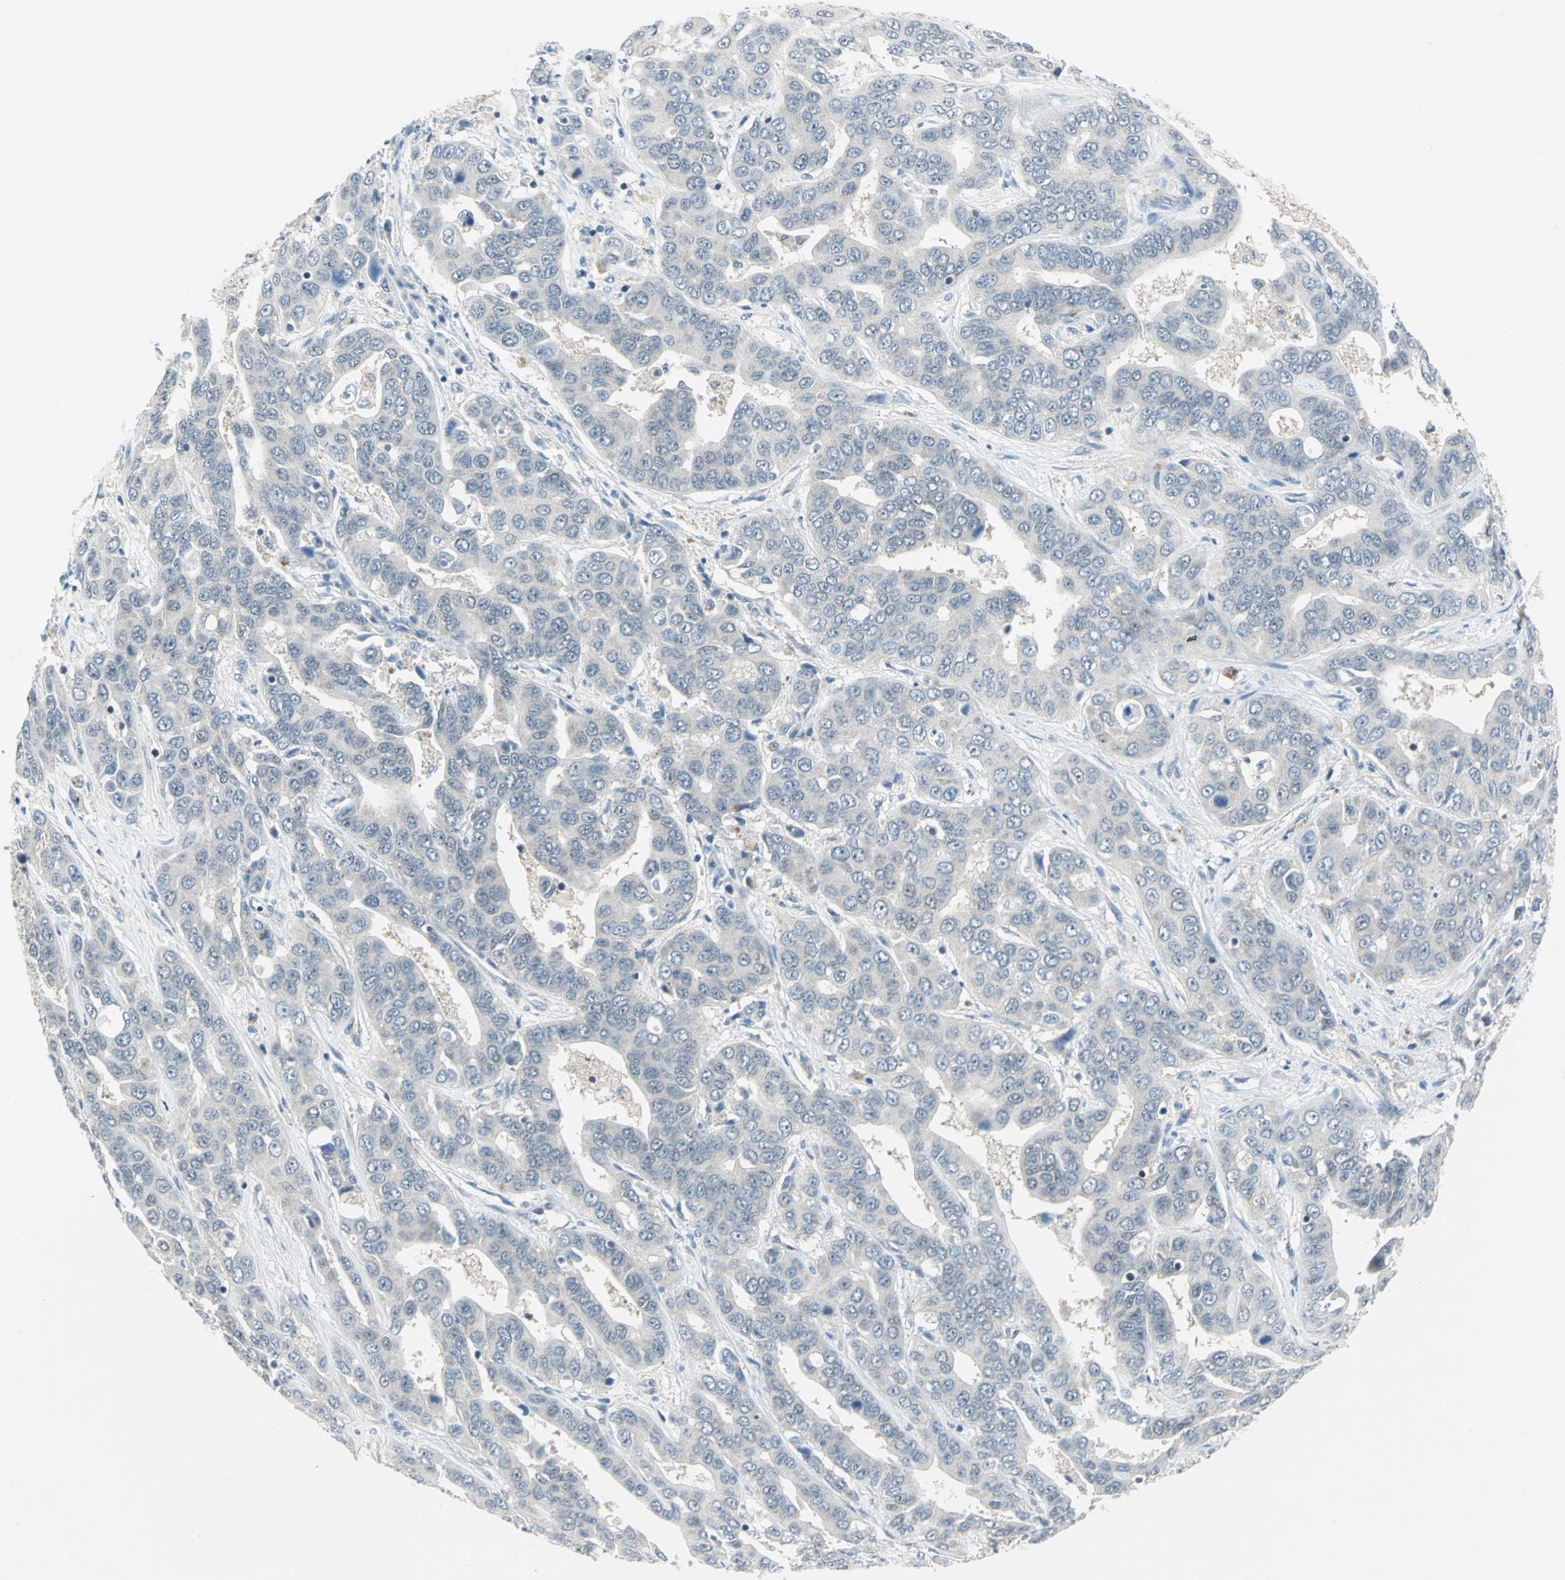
{"staining": {"intensity": "negative", "quantity": "none", "location": "none"}, "tissue": "liver cancer", "cell_type": "Tumor cells", "image_type": "cancer", "snomed": [{"axis": "morphology", "description": "Cholangiocarcinoma"}, {"axis": "topography", "description": "Liver"}], "caption": "Liver cholangiocarcinoma stained for a protein using immunohistochemistry (IHC) shows no positivity tumor cells.", "gene": "PIN1", "patient": {"sex": "female", "age": 52}}